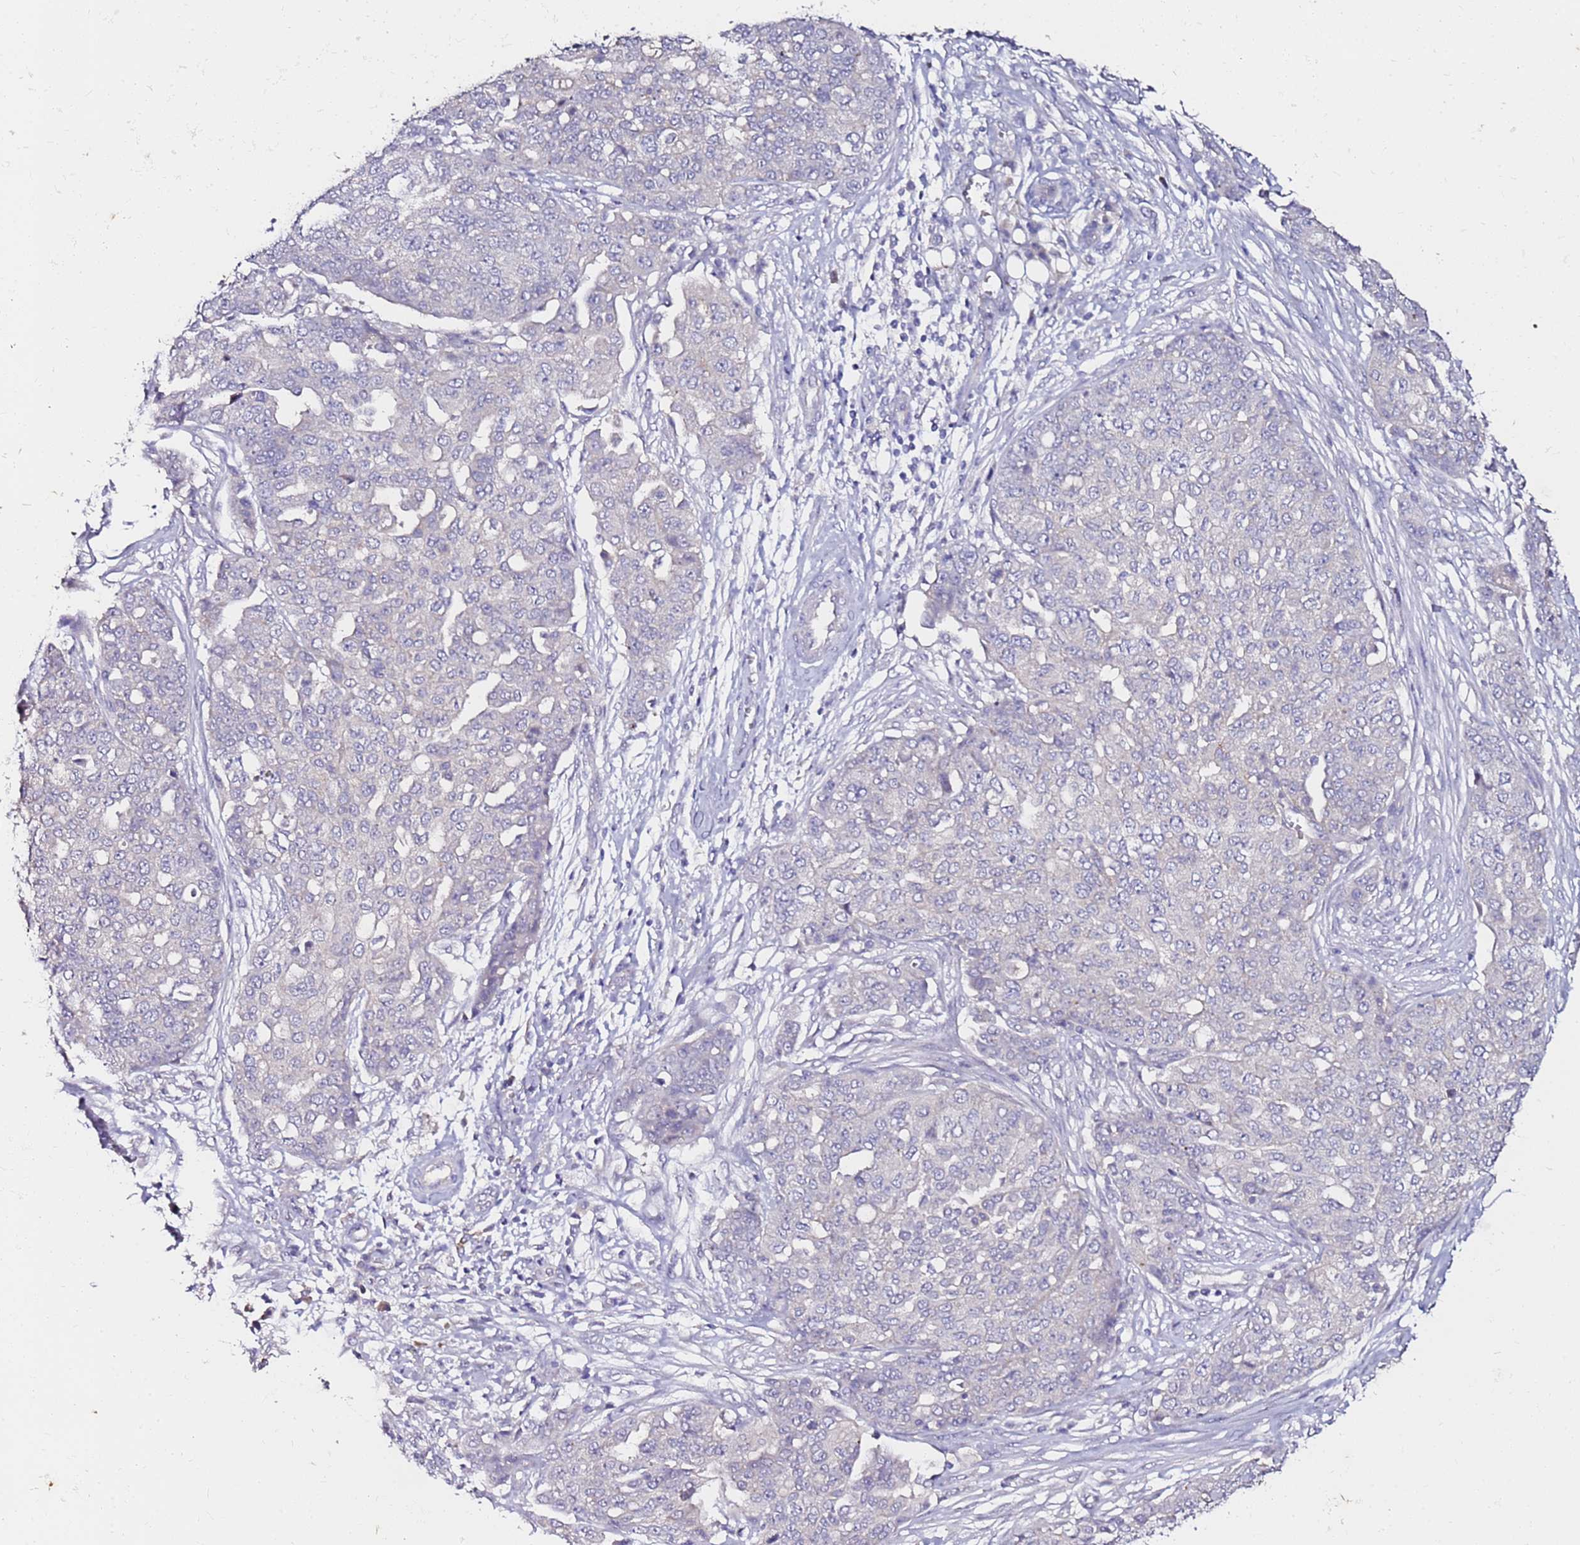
{"staining": {"intensity": "negative", "quantity": "none", "location": "none"}, "tissue": "ovarian cancer", "cell_type": "Tumor cells", "image_type": "cancer", "snomed": [{"axis": "morphology", "description": "Cystadenocarcinoma, serous, NOS"}, {"axis": "topography", "description": "Soft tissue"}, {"axis": "topography", "description": "Ovary"}], "caption": "DAB immunohistochemical staining of ovarian cancer (serous cystadenocarcinoma) displays no significant expression in tumor cells. The staining was performed using DAB (3,3'-diaminobenzidine) to visualize the protein expression in brown, while the nuclei were stained in blue with hematoxylin (Magnification: 20x).", "gene": "SRRM5", "patient": {"sex": "female", "age": 57}}